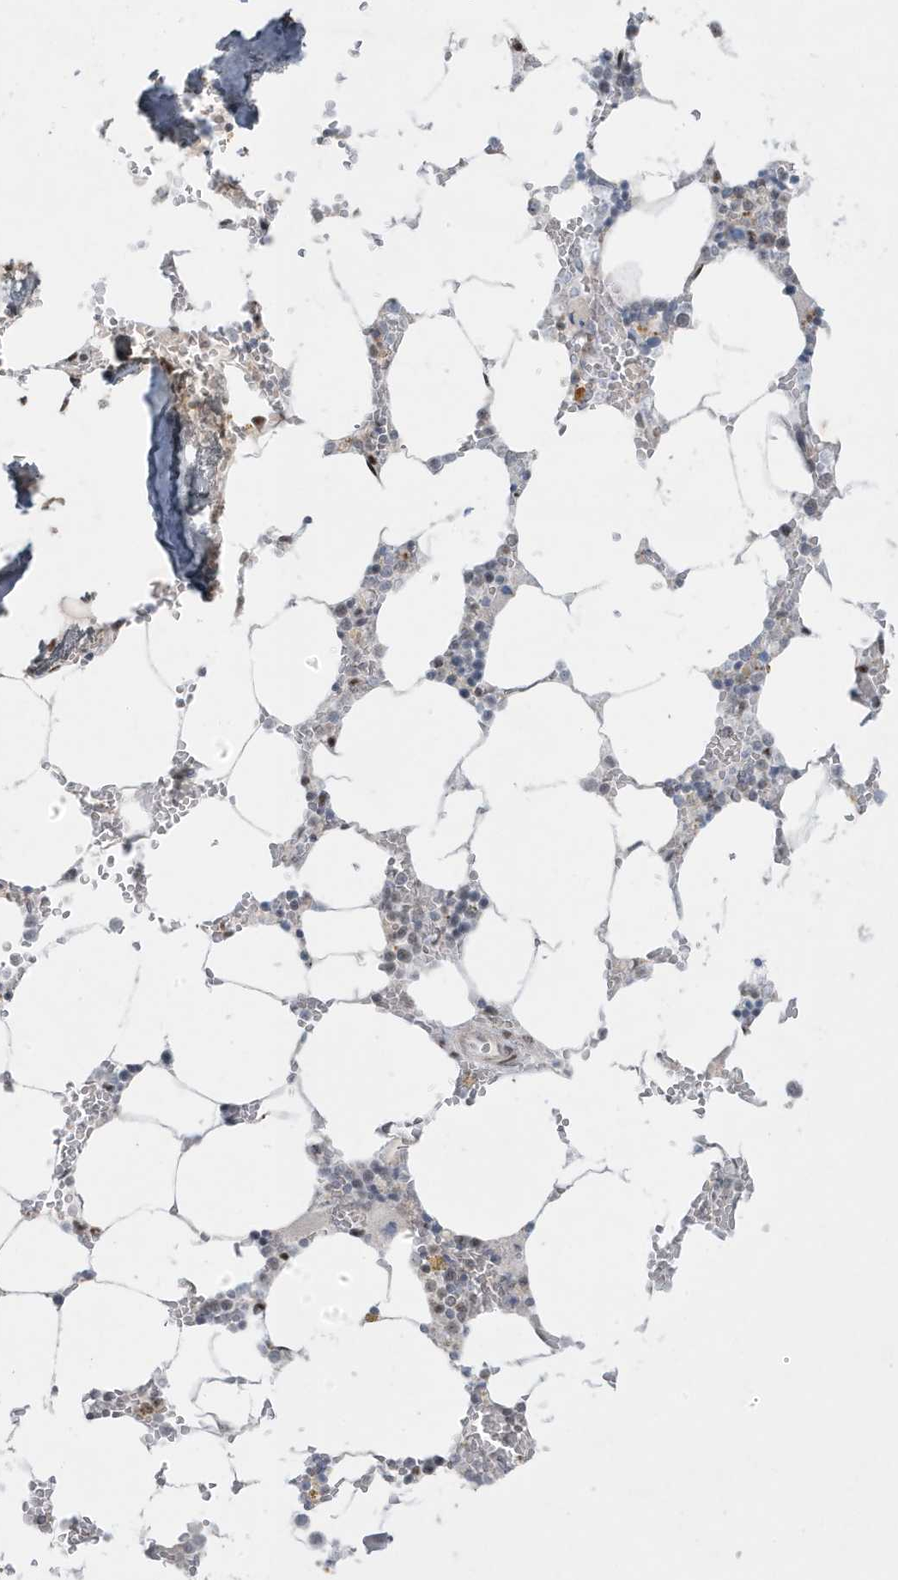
{"staining": {"intensity": "negative", "quantity": "none", "location": "none"}, "tissue": "bone marrow", "cell_type": "Hematopoietic cells", "image_type": "normal", "snomed": [{"axis": "morphology", "description": "Normal tissue, NOS"}, {"axis": "topography", "description": "Bone marrow"}], "caption": "Hematopoietic cells show no significant staining in normal bone marrow.", "gene": "FNDC1", "patient": {"sex": "male", "age": 70}}